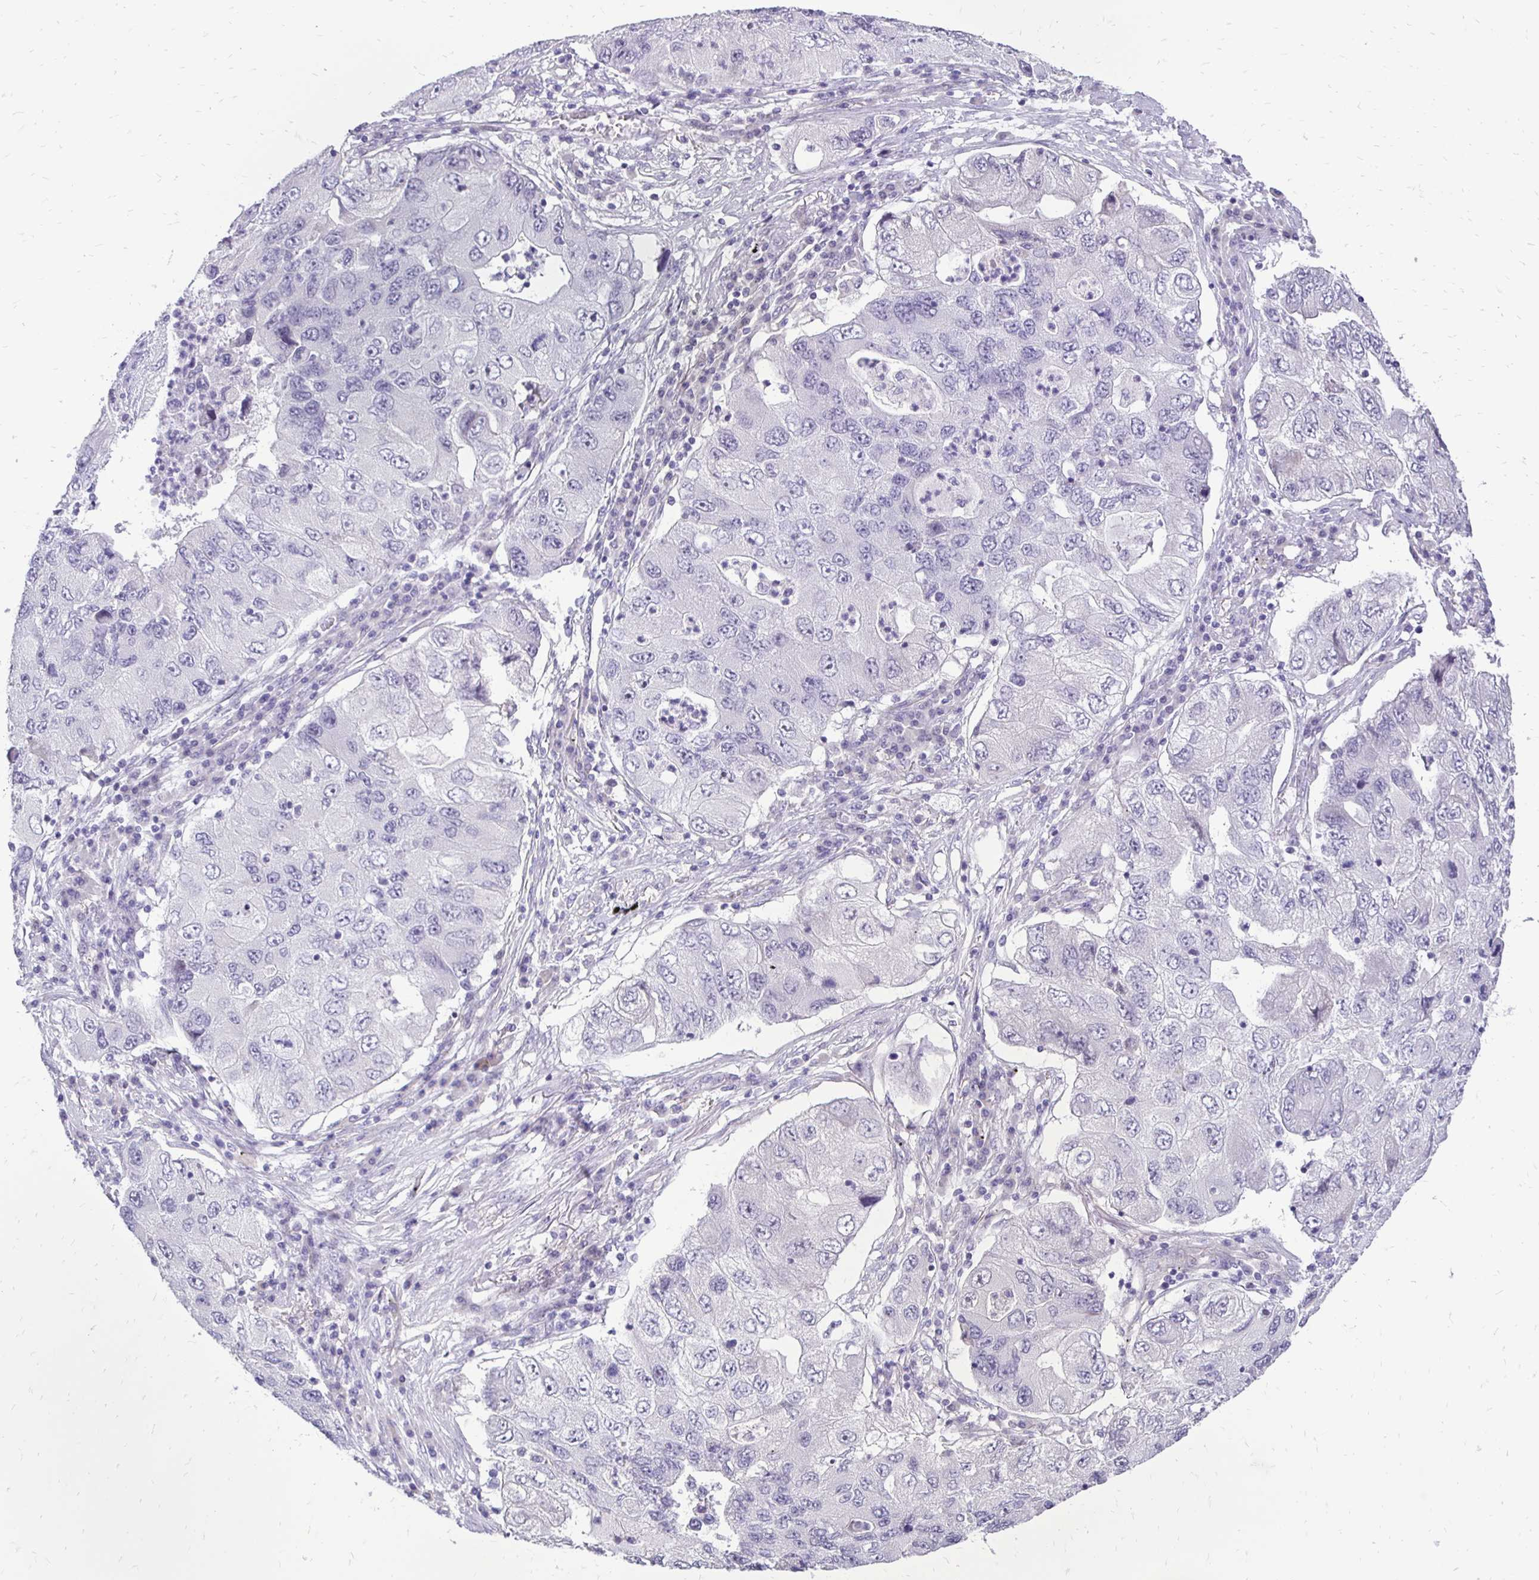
{"staining": {"intensity": "negative", "quantity": "none", "location": "none"}, "tissue": "lung cancer", "cell_type": "Tumor cells", "image_type": "cancer", "snomed": [{"axis": "morphology", "description": "Adenocarcinoma, NOS"}, {"axis": "morphology", "description": "Adenocarcinoma, metastatic, NOS"}, {"axis": "topography", "description": "Lymph node"}, {"axis": "topography", "description": "Lung"}], "caption": "An immunohistochemistry photomicrograph of metastatic adenocarcinoma (lung) is shown. There is no staining in tumor cells of metastatic adenocarcinoma (lung).", "gene": "GAS2", "patient": {"sex": "female", "age": 54}}